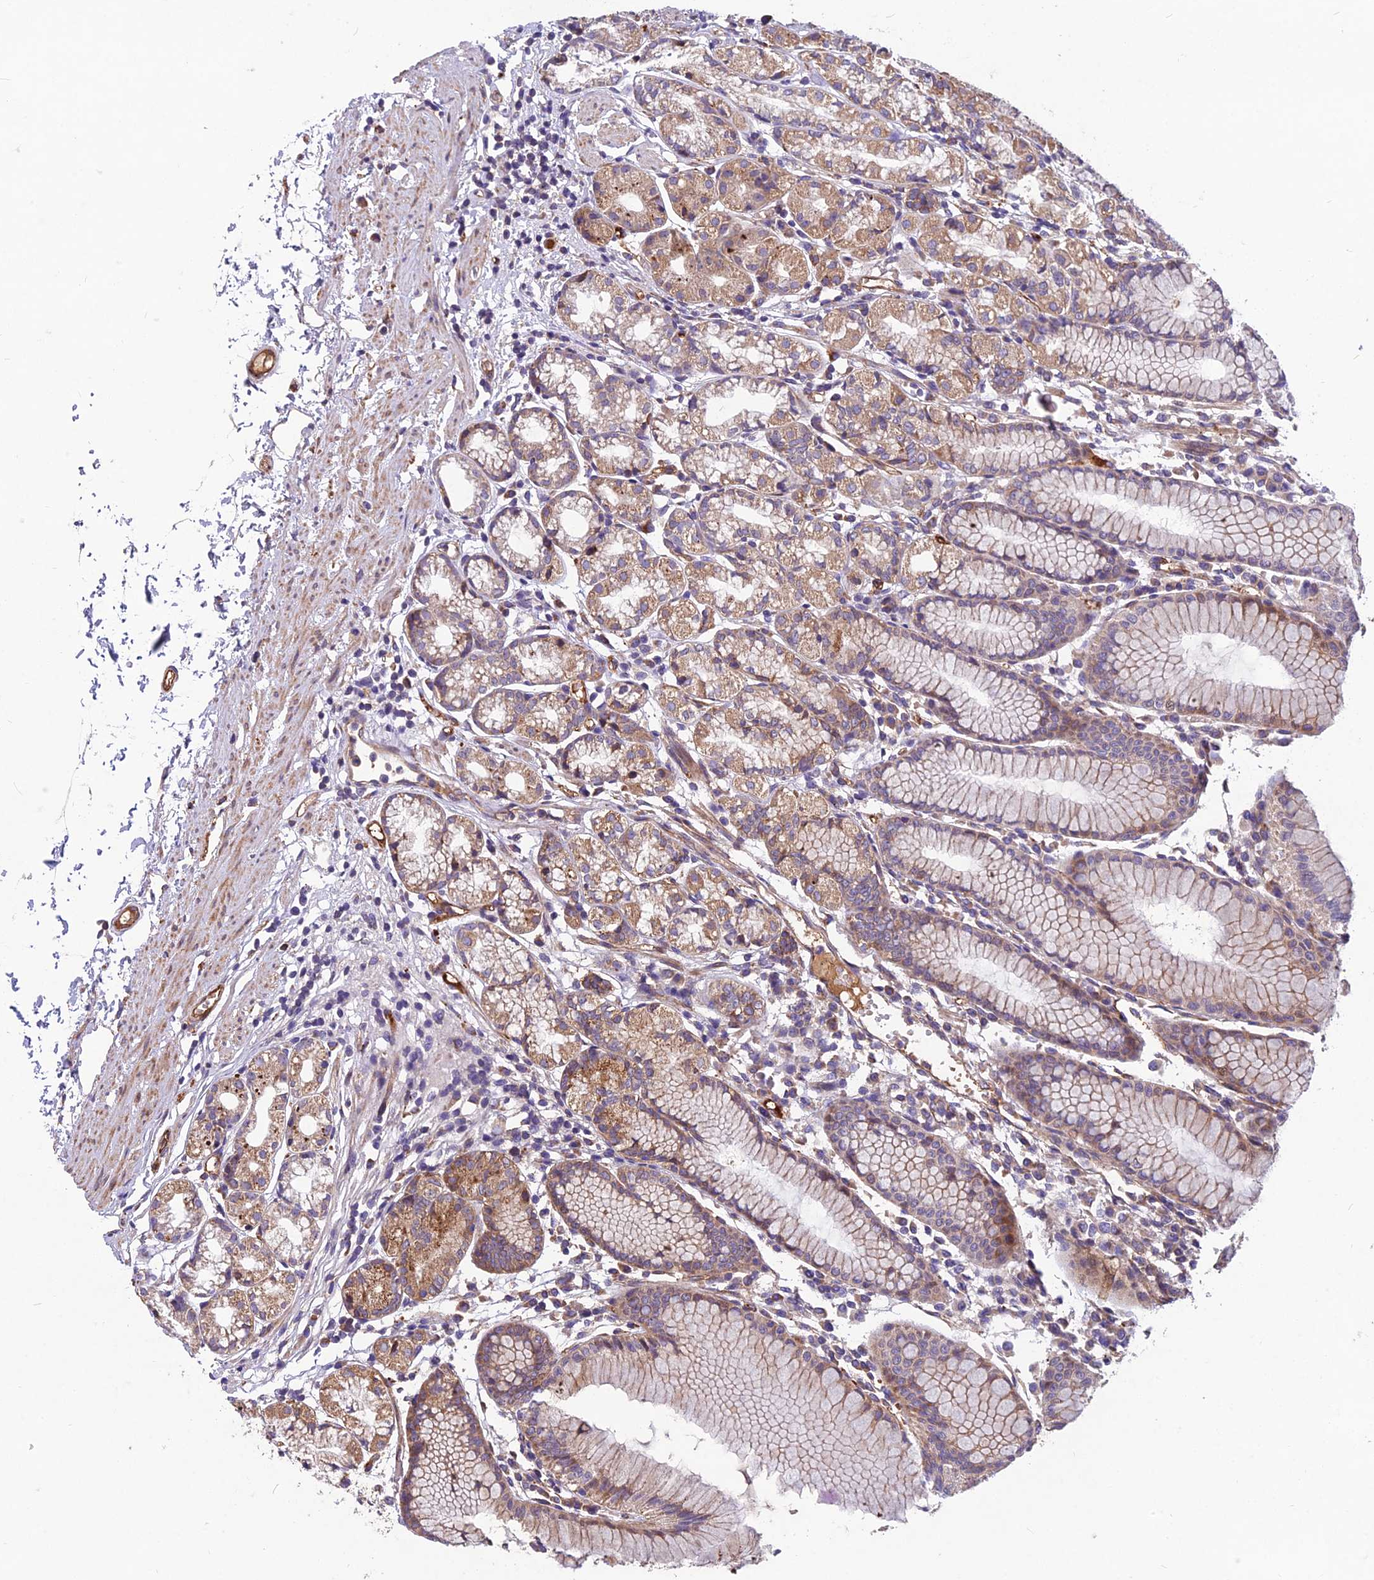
{"staining": {"intensity": "moderate", "quantity": ">75%", "location": "cytoplasmic/membranous"}, "tissue": "stomach", "cell_type": "Glandular cells", "image_type": "normal", "snomed": [{"axis": "morphology", "description": "Normal tissue, NOS"}, {"axis": "topography", "description": "Stomach"}], "caption": "Brown immunohistochemical staining in benign stomach shows moderate cytoplasmic/membranous expression in about >75% of glandular cells. (DAB = brown stain, brightfield microscopy at high magnification).", "gene": "SPDL1", "patient": {"sex": "female", "age": 57}}